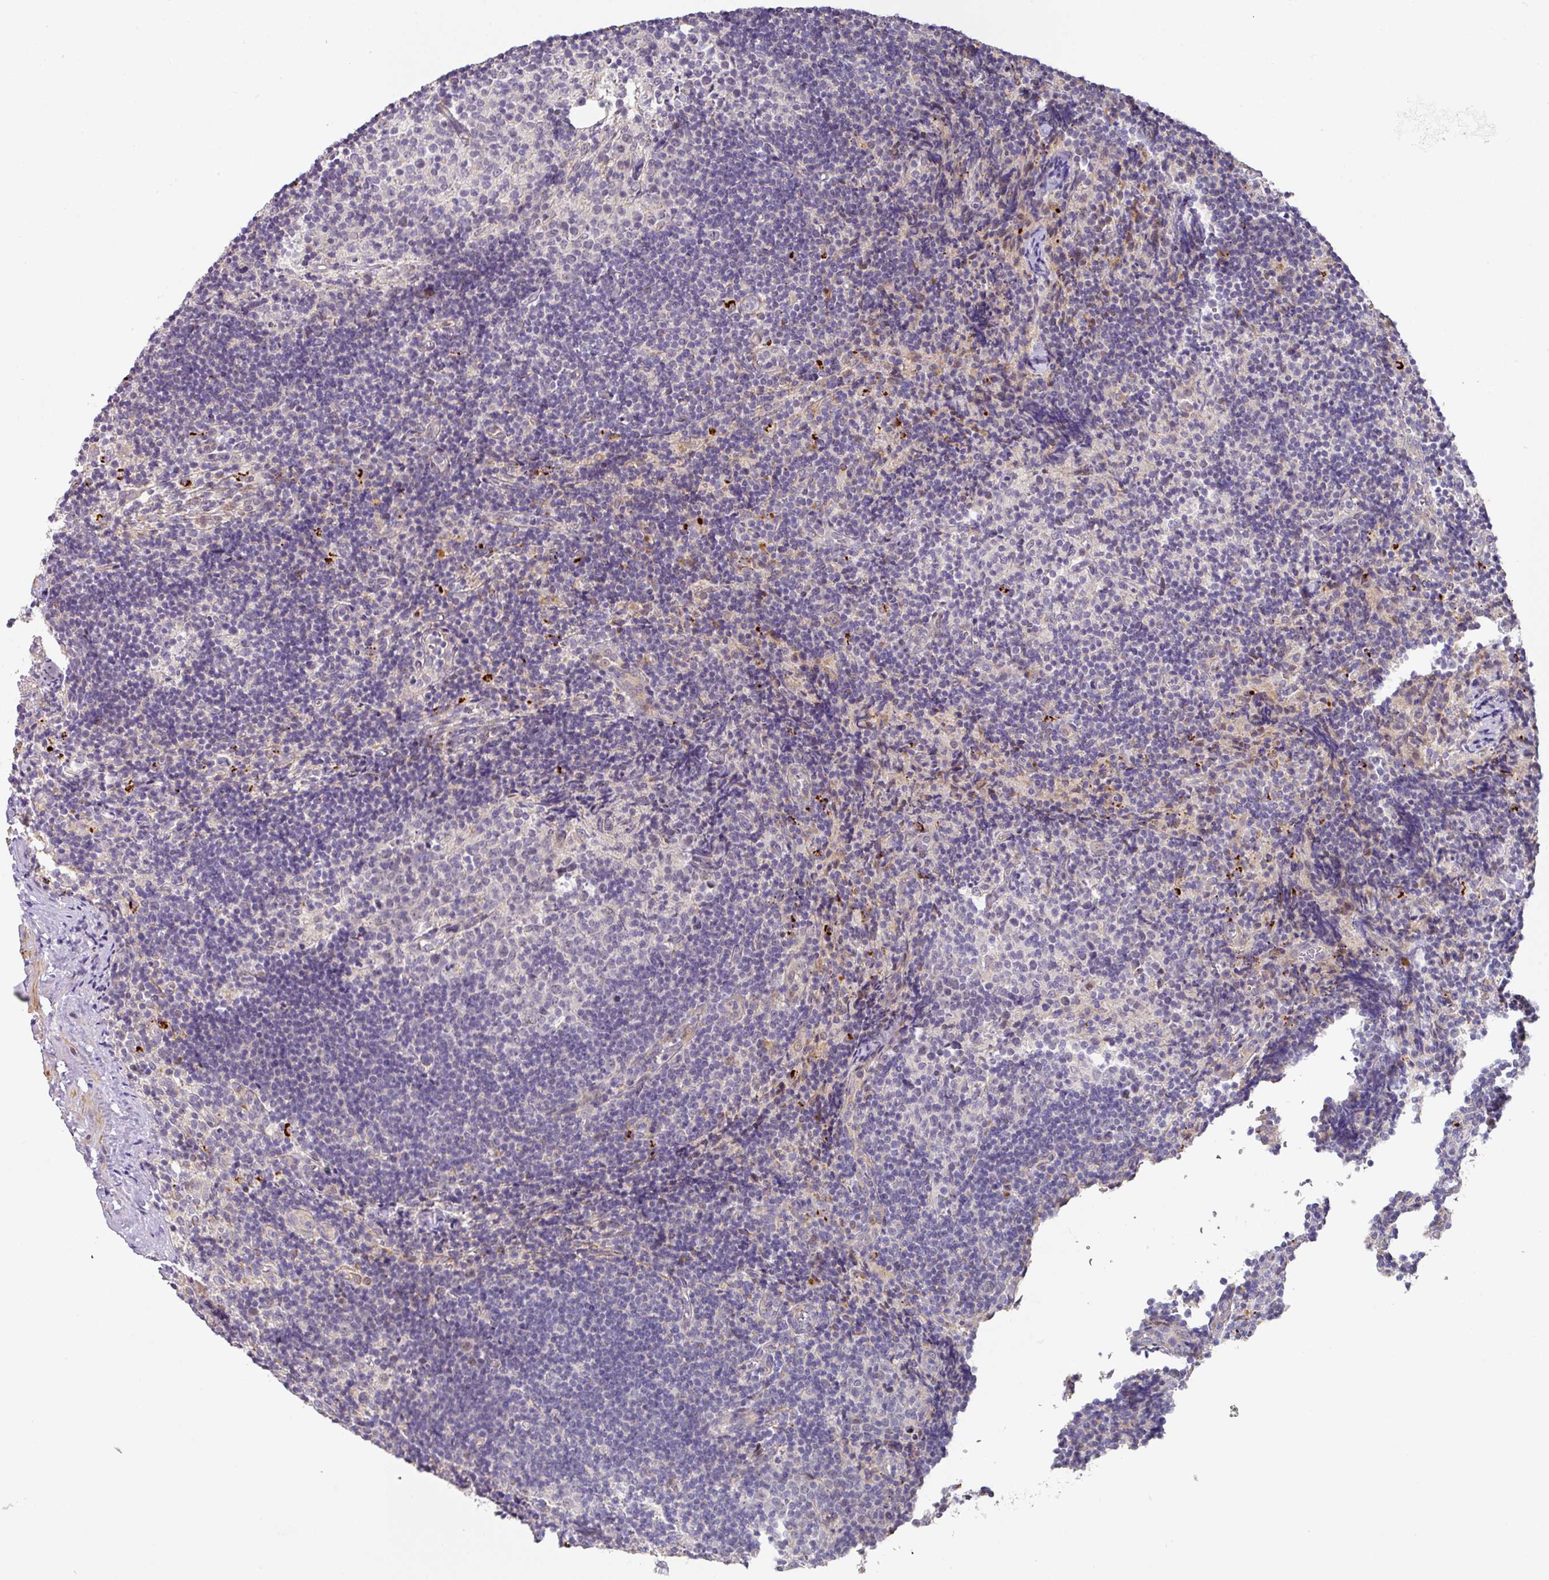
{"staining": {"intensity": "weak", "quantity": "<25%", "location": "nuclear"}, "tissue": "lymph node", "cell_type": "Germinal center cells", "image_type": "normal", "snomed": [{"axis": "morphology", "description": "Normal tissue, NOS"}, {"axis": "topography", "description": "Lymph node"}], "caption": "Normal lymph node was stained to show a protein in brown. There is no significant expression in germinal center cells. The staining was performed using DAB to visualize the protein expression in brown, while the nuclei were stained in blue with hematoxylin (Magnification: 20x).", "gene": "TARM1", "patient": {"sex": "female", "age": 52}}